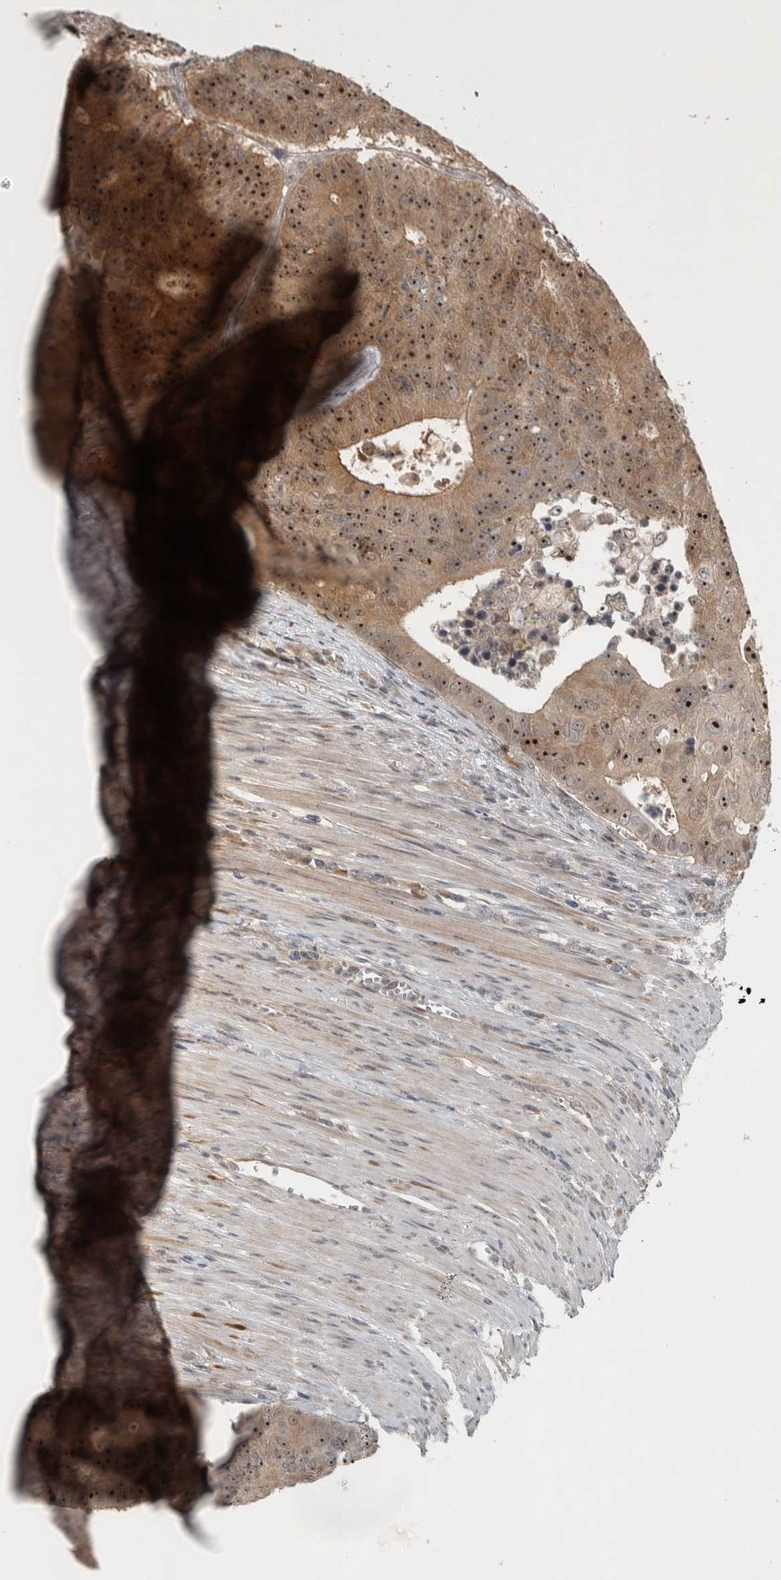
{"staining": {"intensity": "moderate", "quantity": ">75%", "location": "cytoplasmic/membranous,nuclear"}, "tissue": "colorectal cancer", "cell_type": "Tumor cells", "image_type": "cancer", "snomed": [{"axis": "morphology", "description": "Adenocarcinoma, NOS"}, {"axis": "topography", "description": "Colon"}], "caption": "Immunohistochemistry (DAB (3,3'-diaminobenzidine)) staining of colorectal cancer (adenocarcinoma) reveals moderate cytoplasmic/membranous and nuclear protein positivity in about >75% of tumor cells. (Brightfield microscopy of DAB IHC at high magnification).", "gene": "XPO5", "patient": {"sex": "male", "age": 87}}